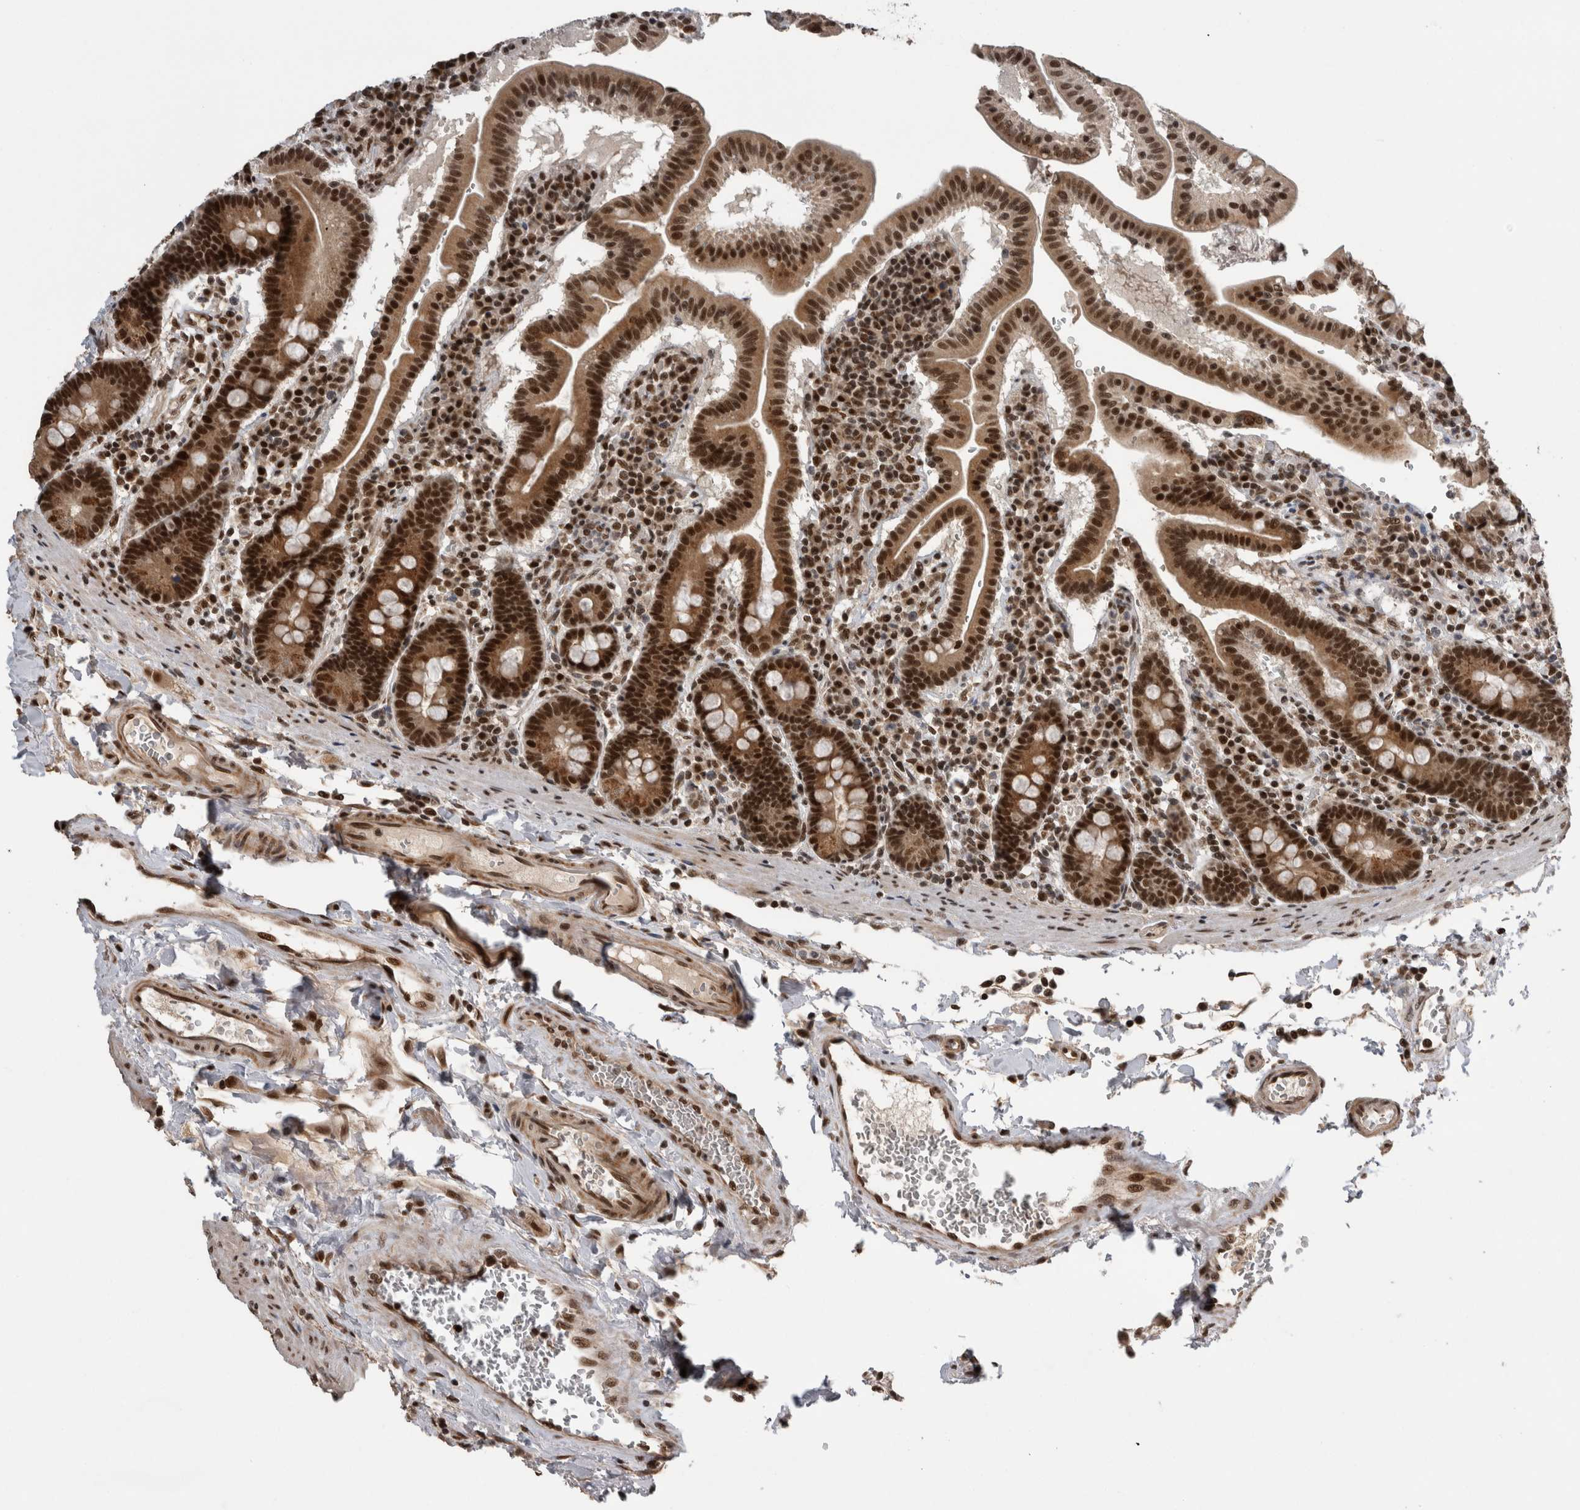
{"staining": {"intensity": "strong", "quantity": ">75%", "location": "nuclear"}, "tissue": "duodenum", "cell_type": "Glandular cells", "image_type": "normal", "snomed": [{"axis": "morphology", "description": "Normal tissue, NOS"}, {"axis": "morphology", "description": "Adenocarcinoma, NOS"}, {"axis": "topography", "description": "Pancreas"}, {"axis": "topography", "description": "Duodenum"}], "caption": "Immunohistochemical staining of benign human duodenum shows strong nuclear protein expression in about >75% of glandular cells. The staining was performed using DAB, with brown indicating positive protein expression. Nuclei are stained blue with hematoxylin.", "gene": "CPSF2", "patient": {"sex": "male", "age": 50}}